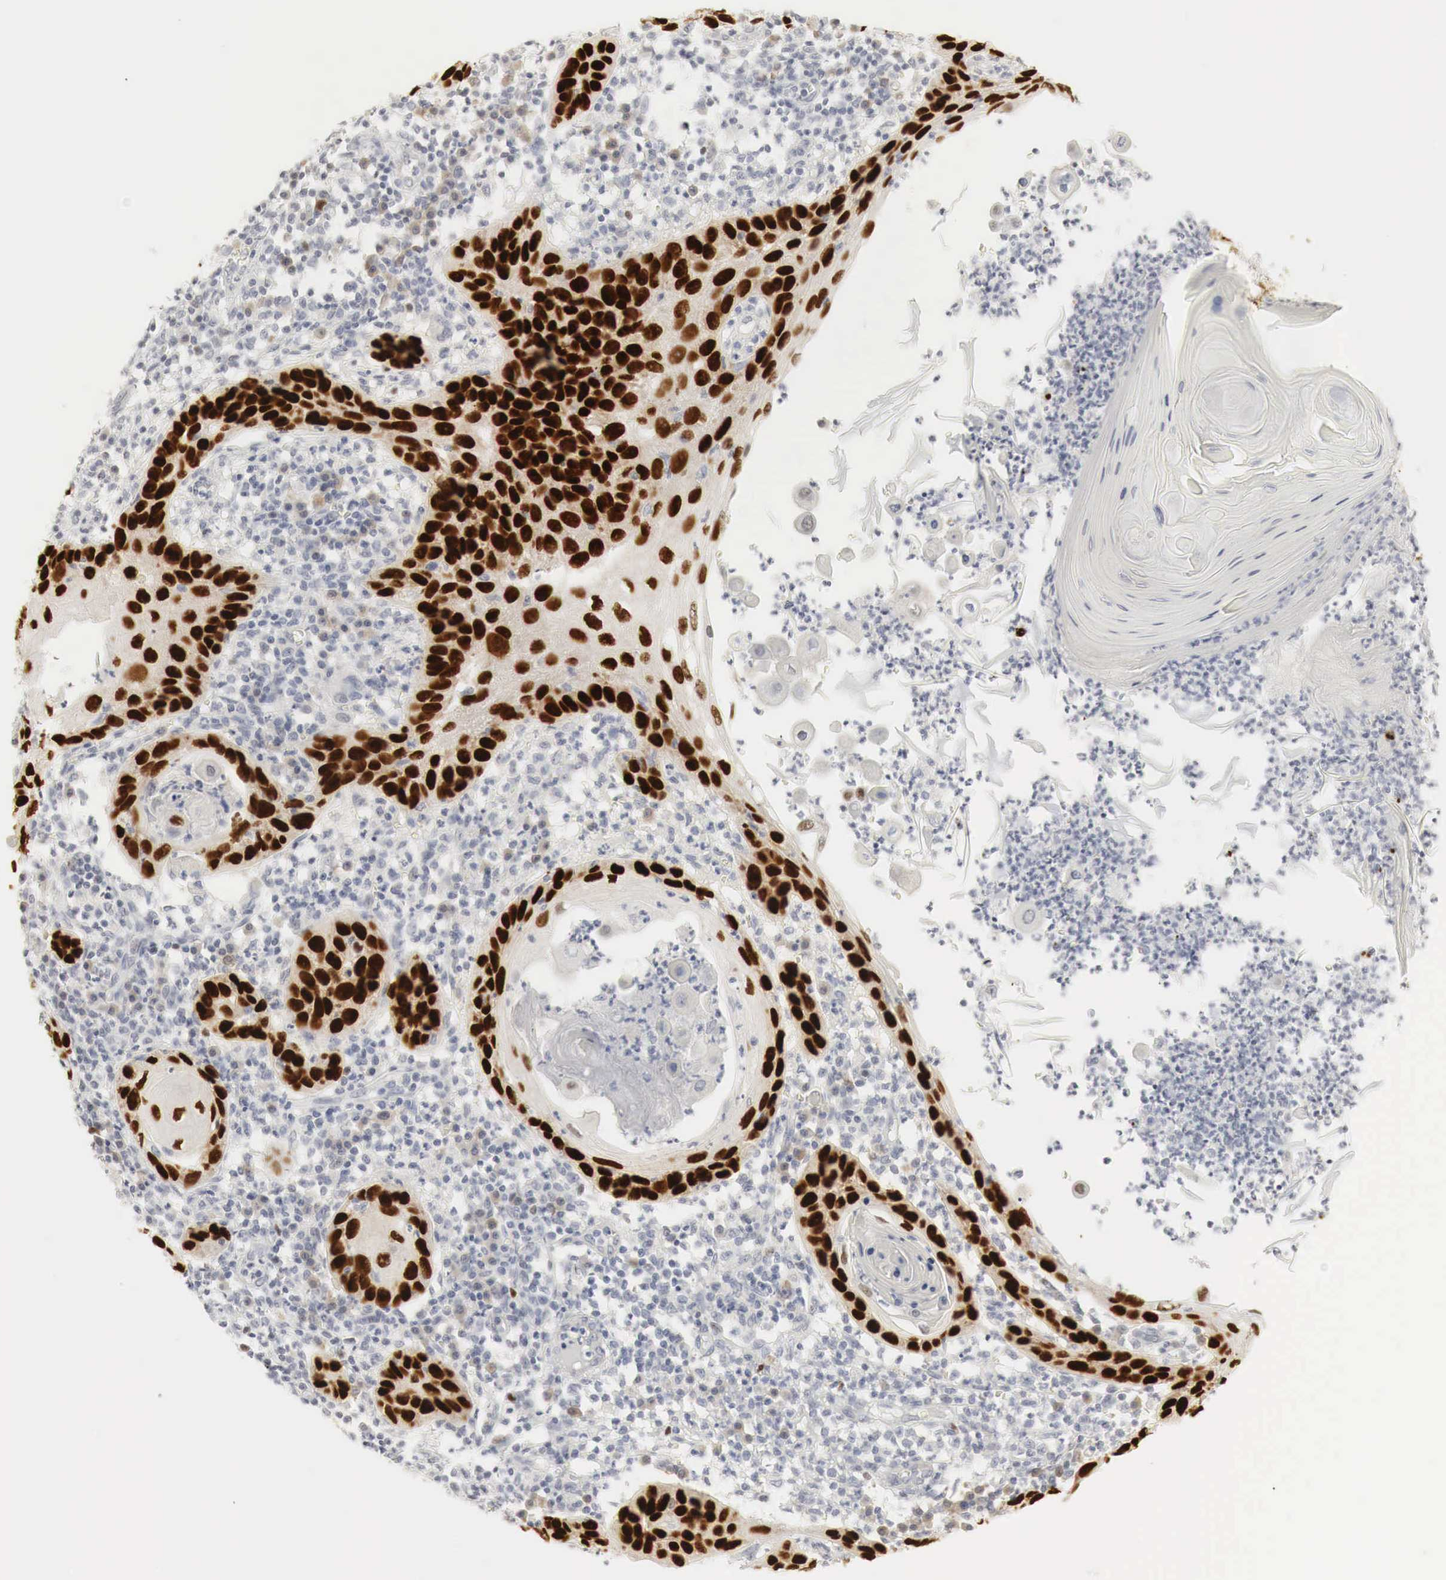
{"staining": {"intensity": "strong", "quantity": "25%-75%", "location": "nuclear"}, "tissue": "skin cancer", "cell_type": "Tumor cells", "image_type": "cancer", "snomed": [{"axis": "morphology", "description": "Squamous cell carcinoma, NOS"}, {"axis": "topography", "description": "Skin"}], "caption": "Immunohistochemistry (IHC) photomicrograph of human skin cancer stained for a protein (brown), which displays high levels of strong nuclear staining in about 25%-75% of tumor cells.", "gene": "TP63", "patient": {"sex": "female", "age": 74}}